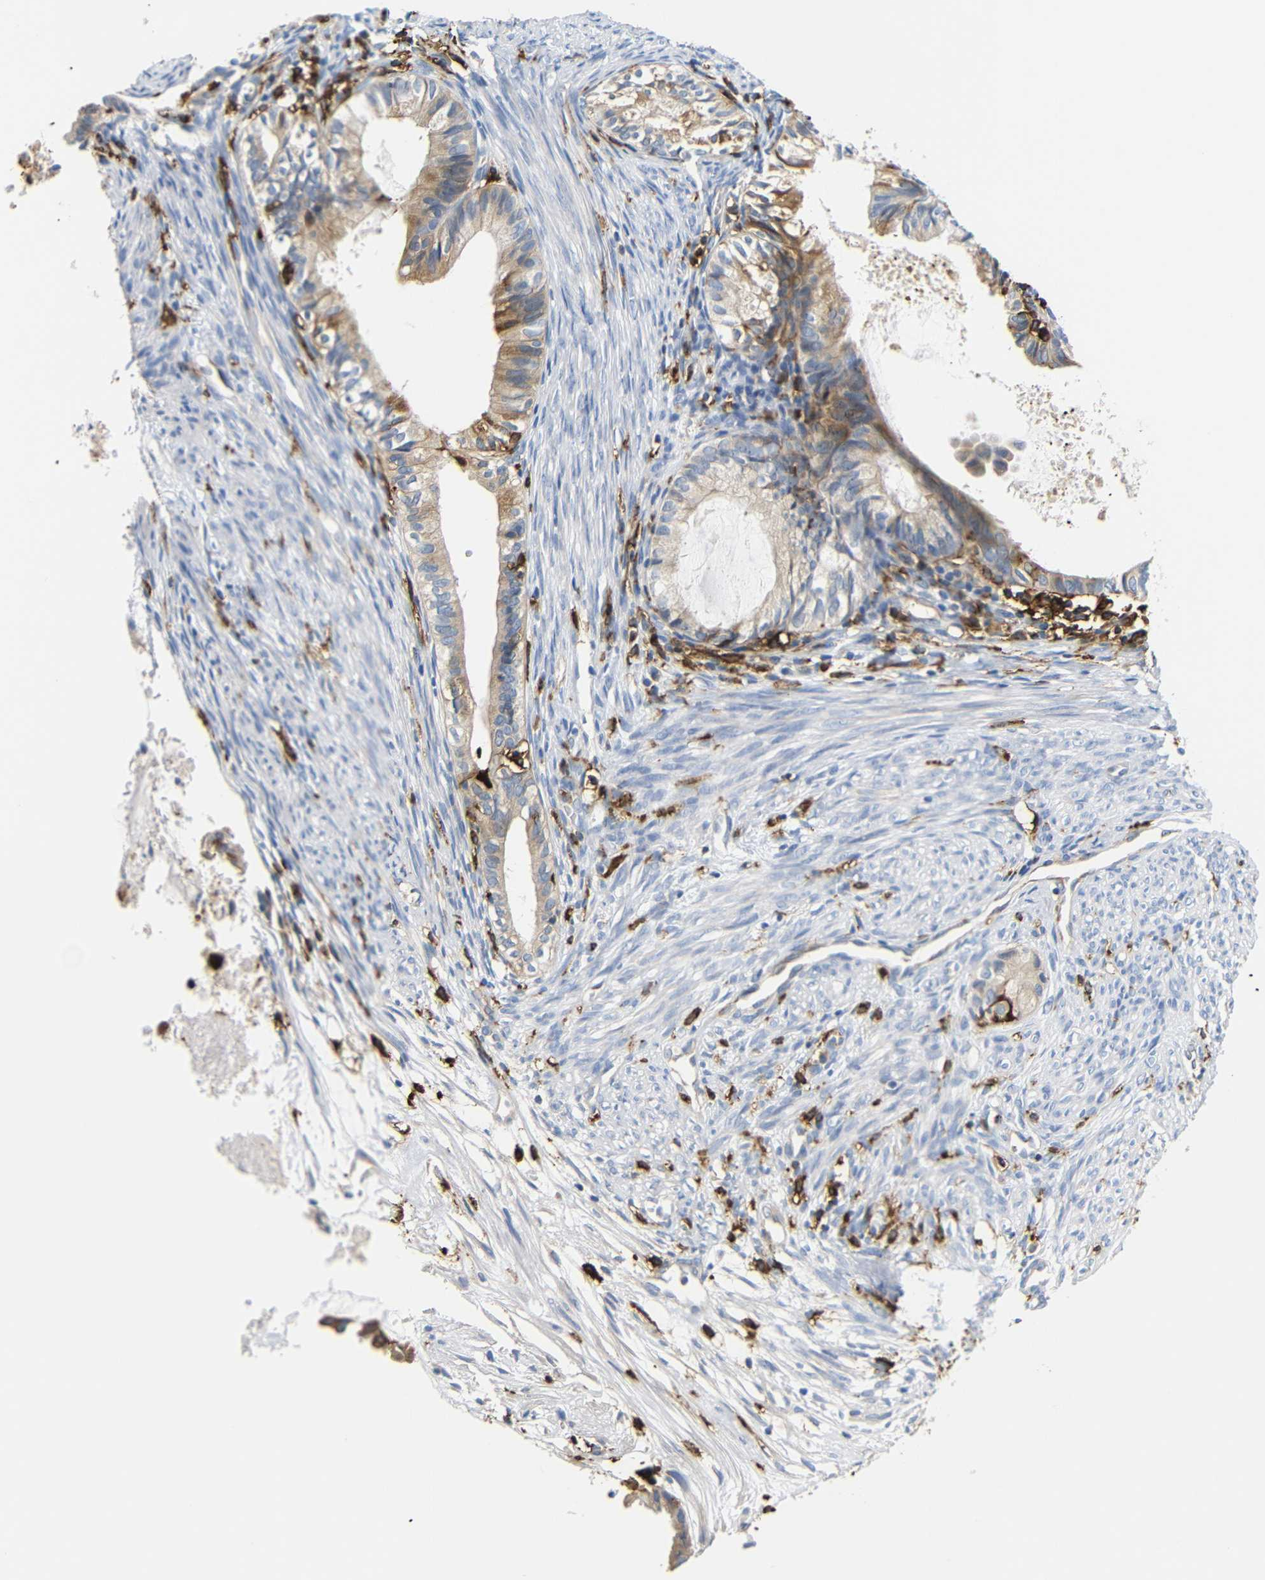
{"staining": {"intensity": "moderate", "quantity": ">75%", "location": "cytoplasmic/membranous"}, "tissue": "cervical cancer", "cell_type": "Tumor cells", "image_type": "cancer", "snomed": [{"axis": "morphology", "description": "Normal tissue, NOS"}, {"axis": "morphology", "description": "Adenocarcinoma, NOS"}, {"axis": "topography", "description": "Cervix"}, {"axis": "topography", "description": "Endometrium"}], "caption": "Cervical adenocarcinoma stained with DAB immunohistochemistry reveals medium levels of moderate cytoplasmic/membranous positivity in approximately >75% of tumor cells. (brown staining indicates protein expression, while blue staining denotes nuclei).", "gene": "HLA-DQB1", "patient": {"sex": "female", "age": 86}}